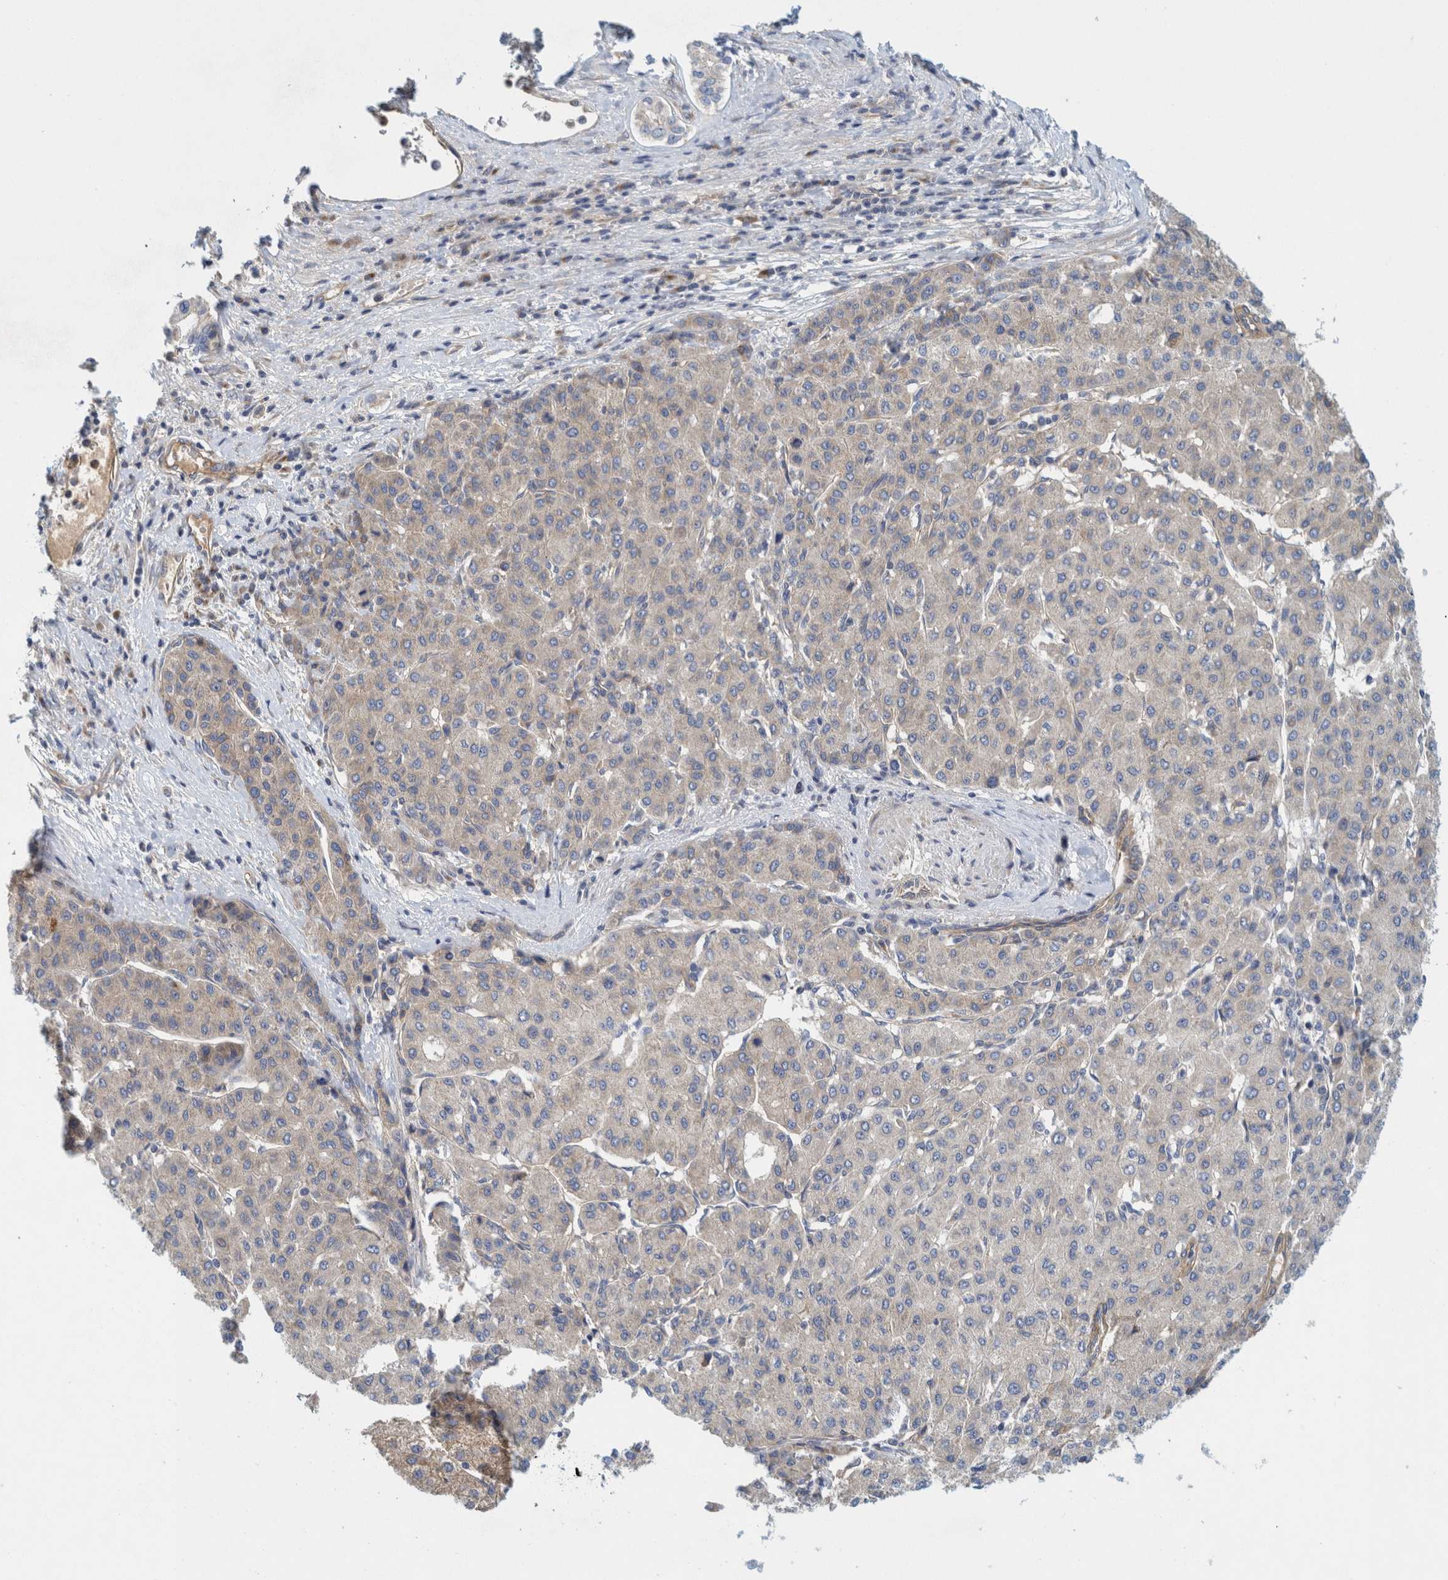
{"staining": {"intensity": "negative", "quantity": "none", "location": "none"}, "tissue": "liver cancer", "cell_type": "Tumor cells", "image_type": "cancer", "snomed": [{"axis": "morphology", "description": "Carcinoma, Hepatocellular, NOS"}, {"axis": "topography", "description": "Liver"}], "caption": "Immunohistochemistry histopathology image of neoplastic tissue: human liver hepatocellular carcinoma stained with DAB (3,3'-diaminobenzidine) exhibits no significant protein positivity in tumor cells.", "gene": "ZNF324B", "patient": {"sex": "male", "age": 65}}